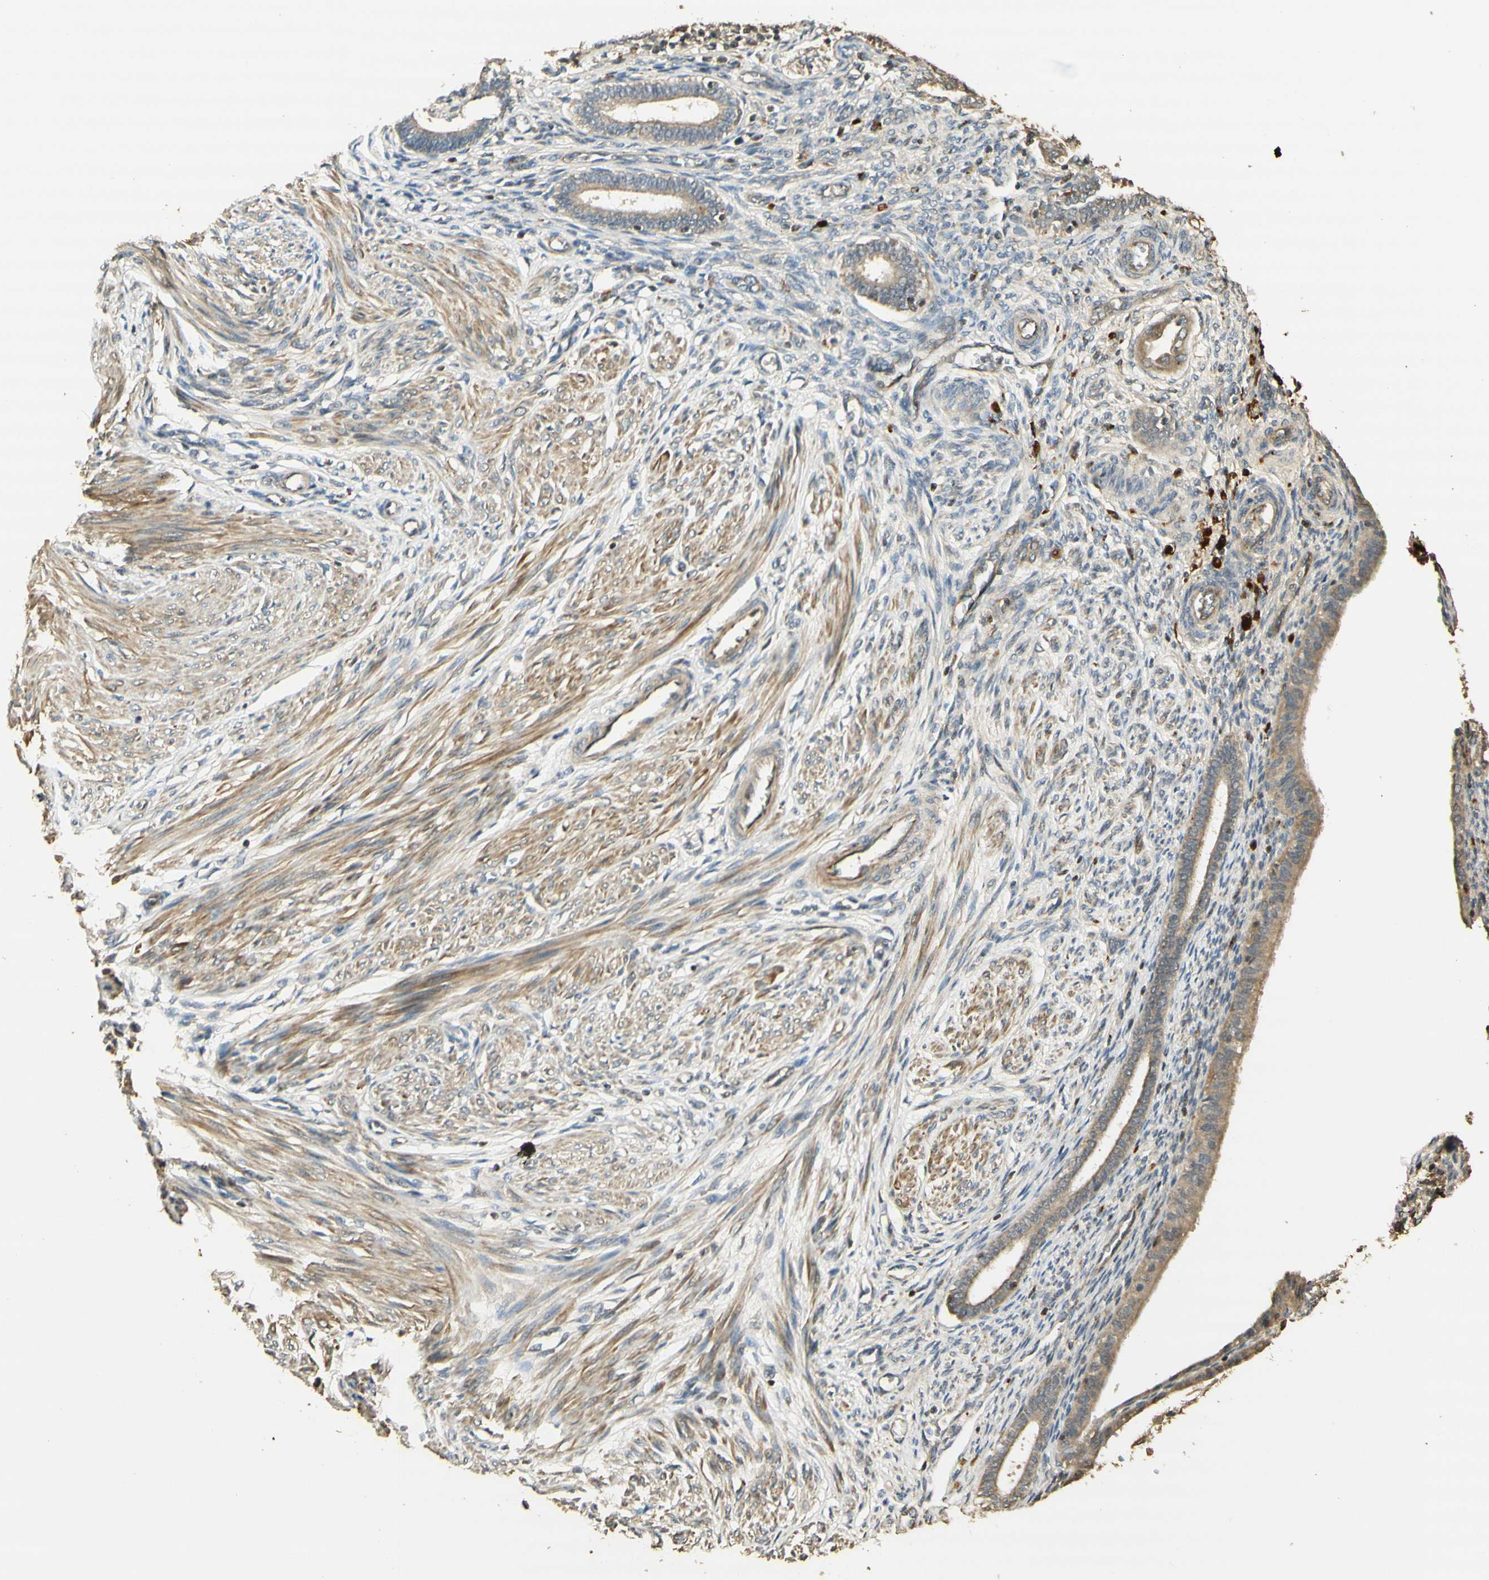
{"staining": {"intensity": "negative", "quantity": "none", "location": "none"}, "tissue": "endometrium", "cell_type": "Cells in endometrial stroma", "image_type": "normal", "snomed": [{"axis": "morphology", "description": "Normal tissue, NOS"}, {"axis": "topography", "description": "Endometrium"}], "caption": "High magnification brightfield microscopy of normal endometrium stained with DAB (brown) and counterstained with hematoxylin (blue): cells in endometrial stroma show no significant positivity.", "gene": "AGER", "patient": {"sex": "female", "age": 72}}